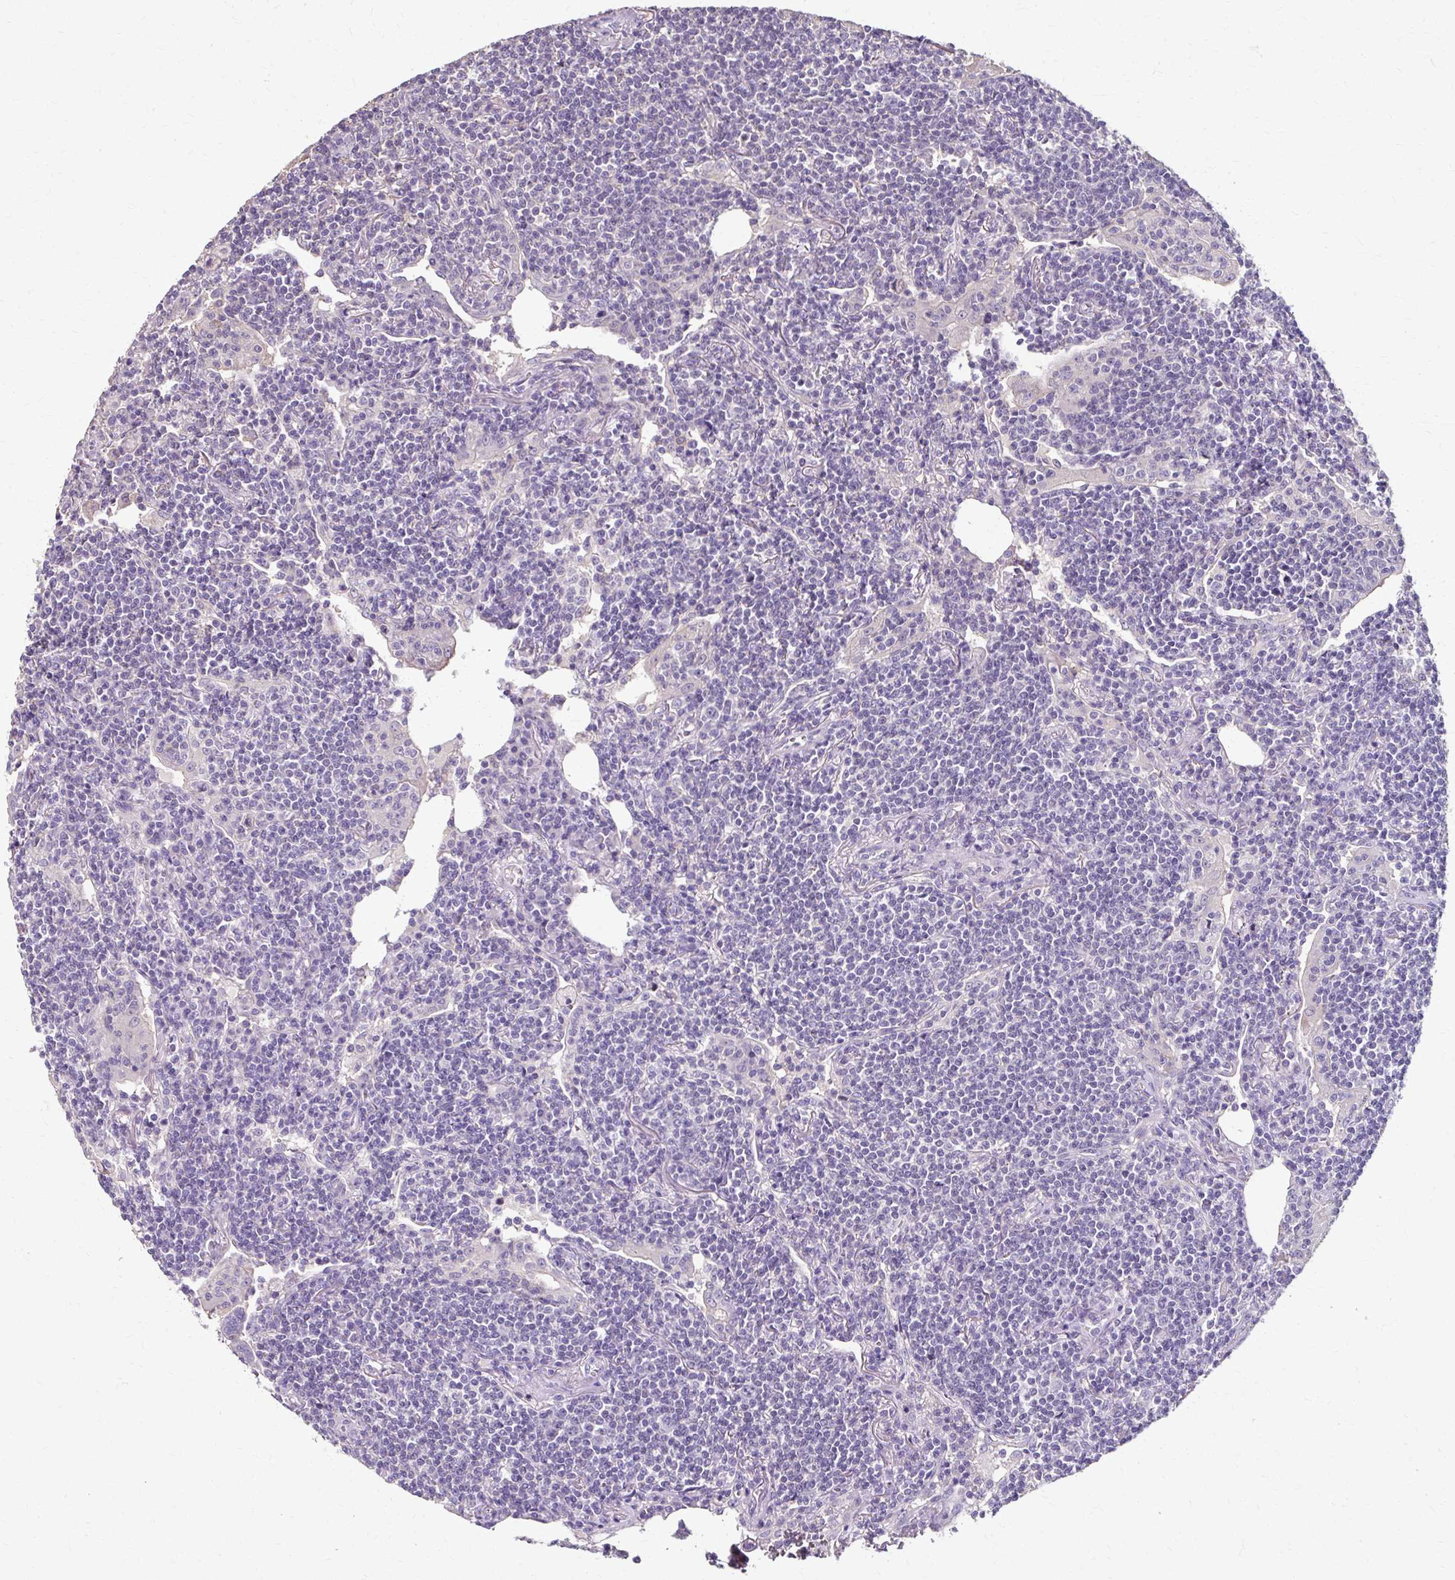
{"staining": {"intensity": "negative", "quantity": "none", "location": "none"}, "tissue": "lymphoma", "cell_type": "Tumor cells", "image_type": "cancer", "snomed": [{"axis": "morphology", "description": "Malignant lymphoma, non-Hodgkin's type, Low grade"}, {"axis": "topography", "description": "Lung"}], "caption": "Tumor cells are negative for brown protein staining in lymphoma. (DAB IHC with hematoxylin counter stain).", "gene": "KLHL24", "patient": {"sex": "female", "age": 71}}